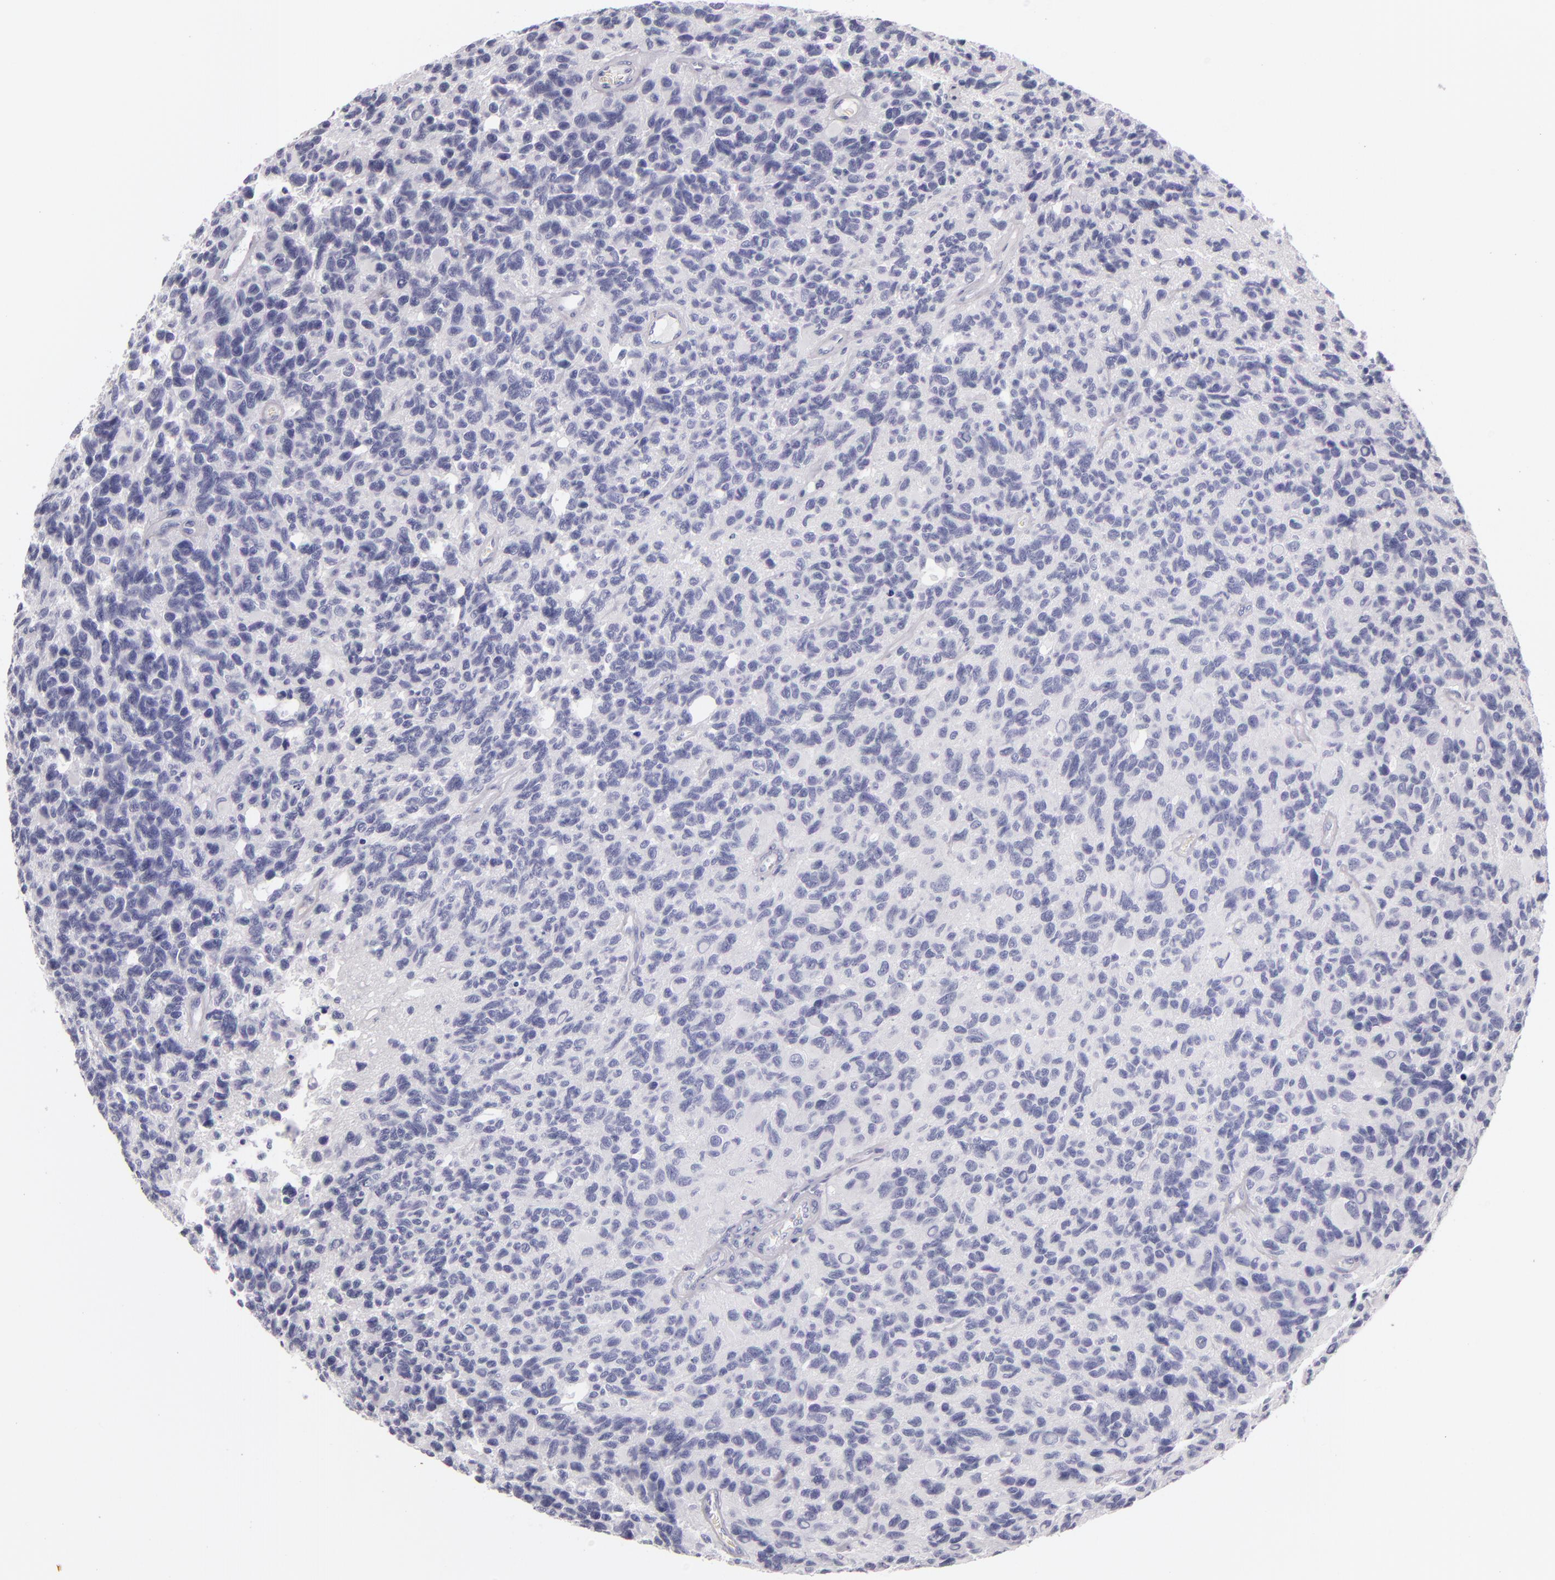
{"staining": {"intensity": "negative", "quantity": "none", "location": "none"}, "tissue": "glioma", "cell_type": "Tumor cells", "image_type": "cancer", "snomed": [{"axis": "morphology", "description": "Glioma, malignant, High grade"}, {"axis": "topography", "description": "Brain"}], "caption": "Glioma was stained to show a protein in brown. There is no significant staining in tumor cells.", "gene": "FABP1", "patient": {"sex": "male", "age": 77}}